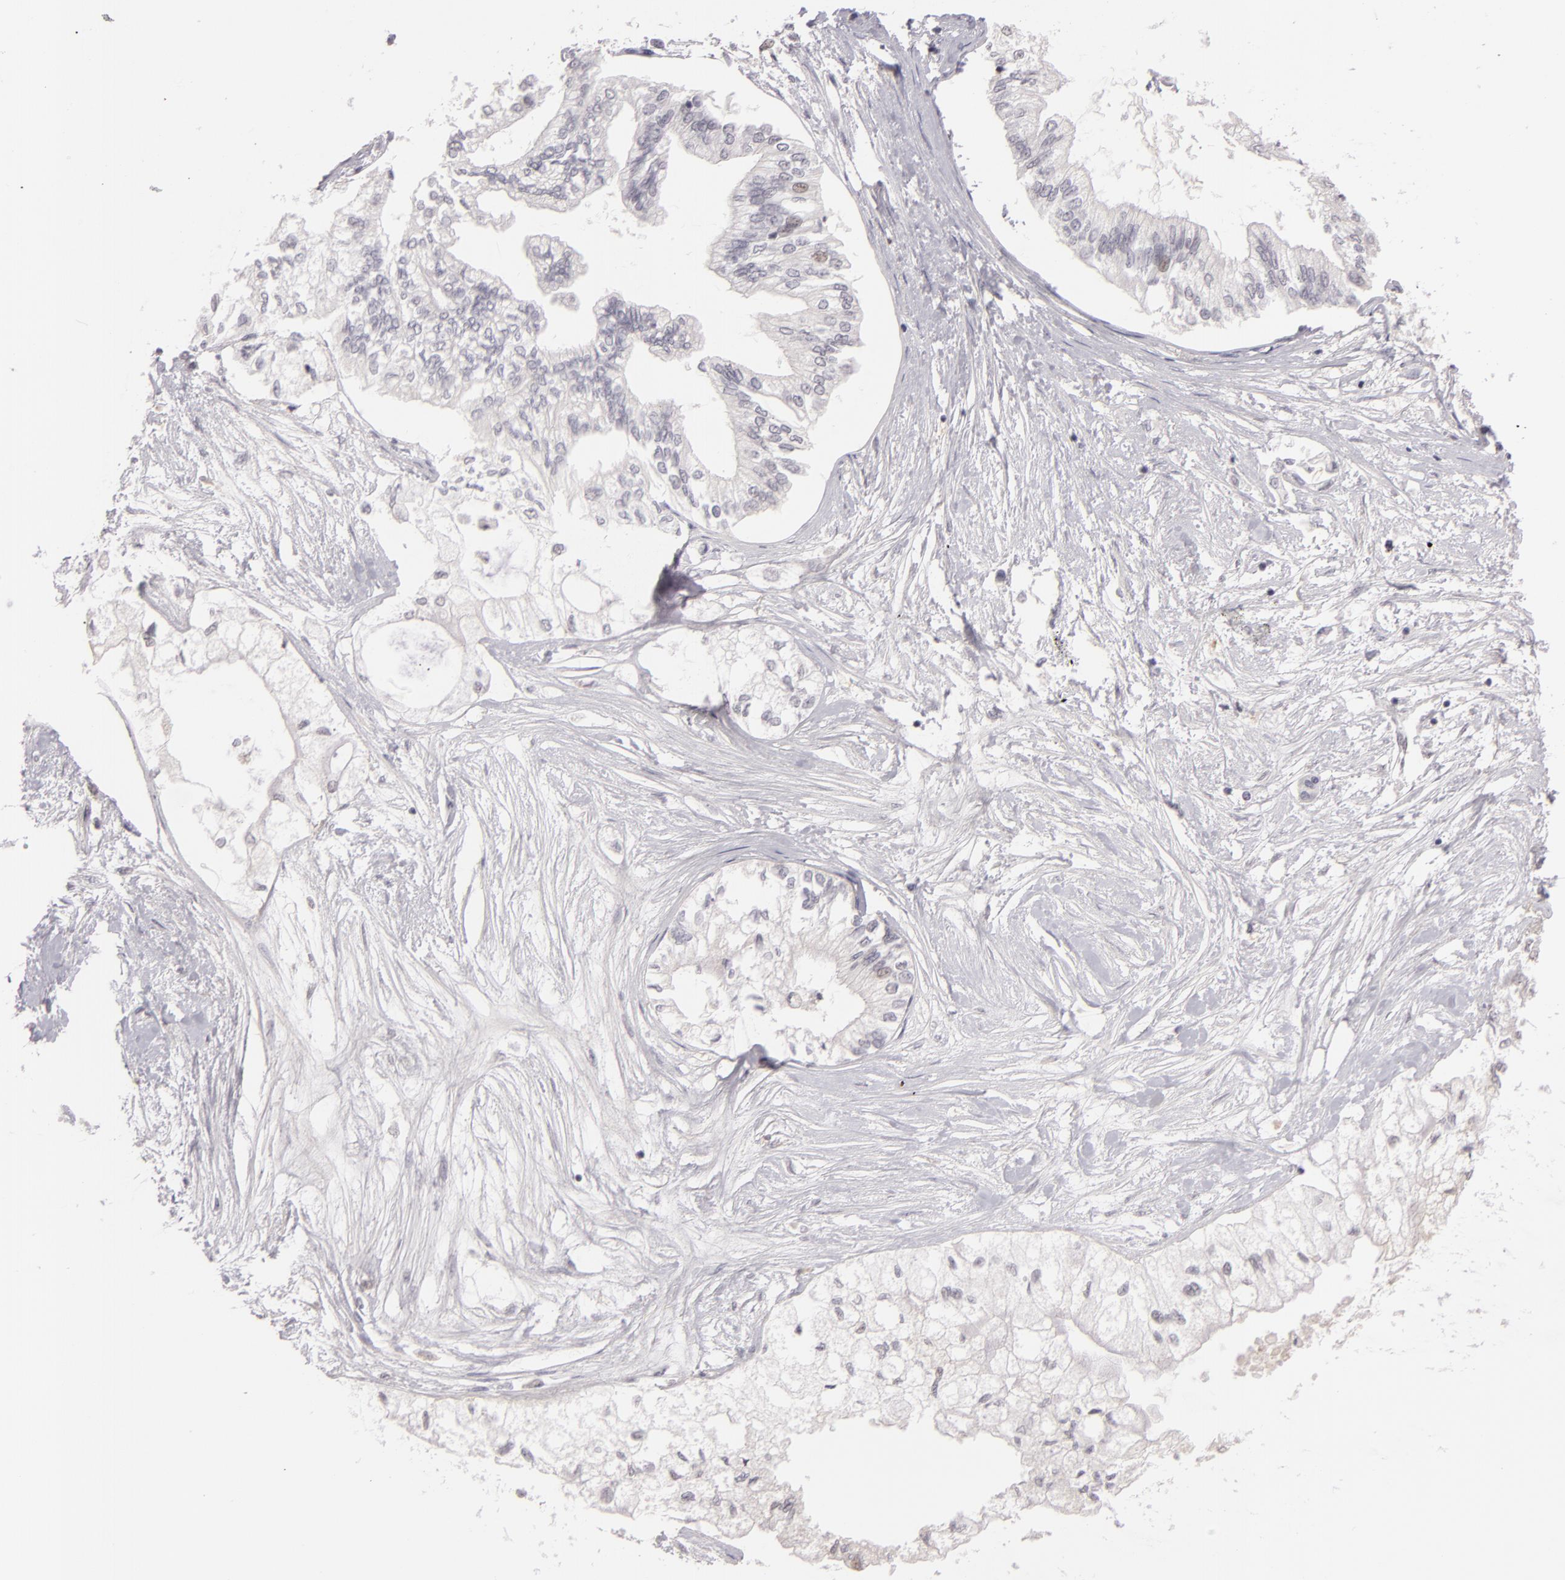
{"staining": {"intensity": "weak", "quantity": "<25%", "location": "nuclear"}, "tissue": "pancreatic cancer", "cell_type": "Tumor cells", "image_type": "cancer", "snomed": [{"axis": "morphology", "description": "Adenocarcinoma, NOS"}, {"axis": "topography", "description": "Pancreas"}], "caption": "Micrograph shows no protein staining in tumor cells of pancreatic adenocarcinoma tissue.", "gene": "INTS6", "patient": {"sex": "male", "age": 79}}